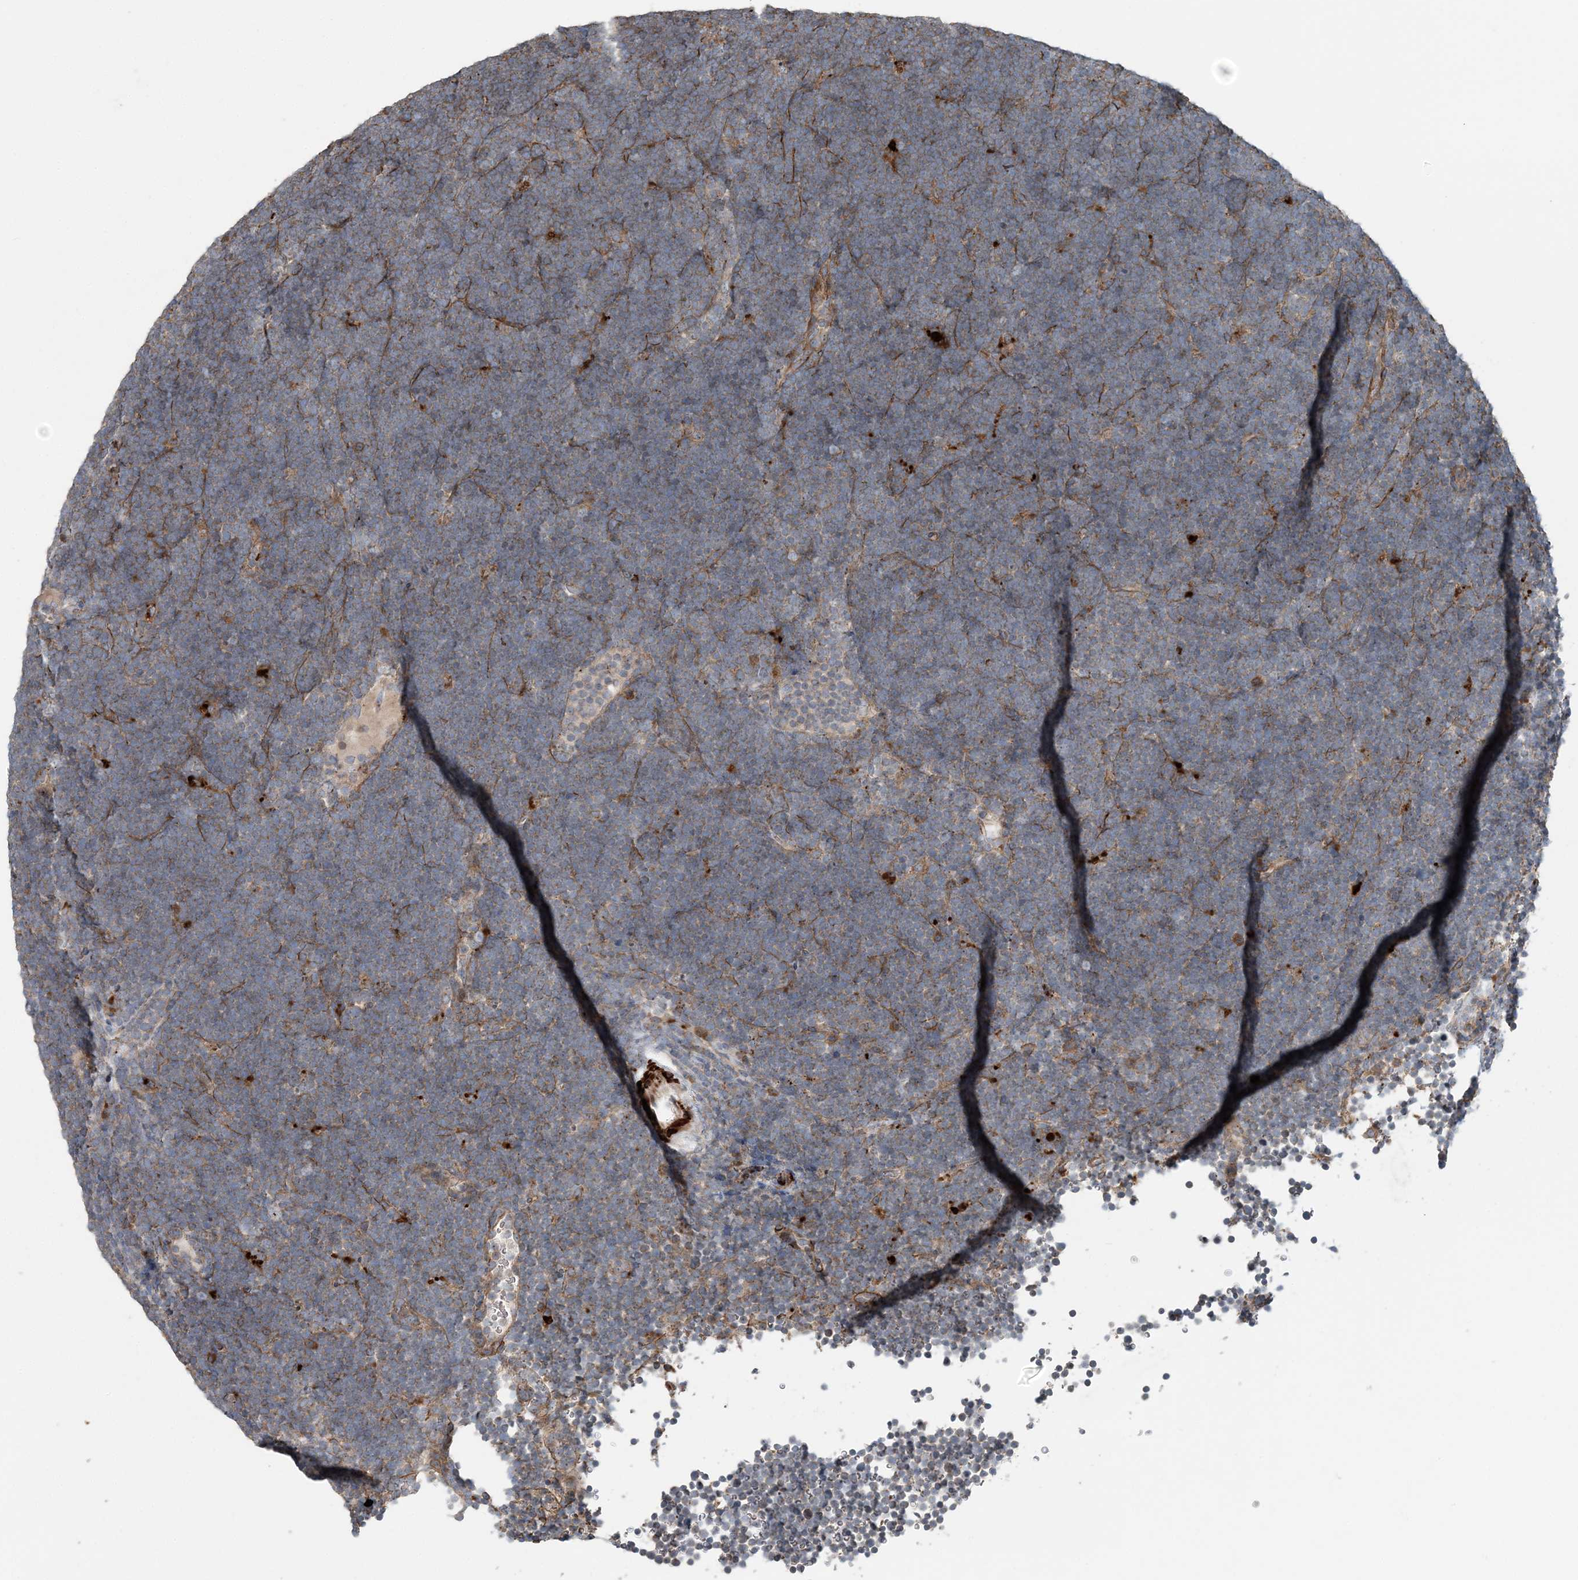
{"staining": {"intensity": "weak", "quantity": "<25%", "location": "cytoplasmic/membranous,nuclear"}, "tissue": "lymphoma", "cell_type": "Tumor cells", "image_type": "cancer", "snomed": [{"axis": "morphology", "description": "Malignant lymphoma, non-Hodgkin's type, High grade"}, {"axis": "topography", "description": "Lymph node"}], "caption": "Tumor cells are negative for brown protein staining in high-grade malignant lymphoma, non-Hodgkin's type. Nuclei are stained in blue.", "gene": "TTI1", "patient": {"sex": "male", "age": 13}}